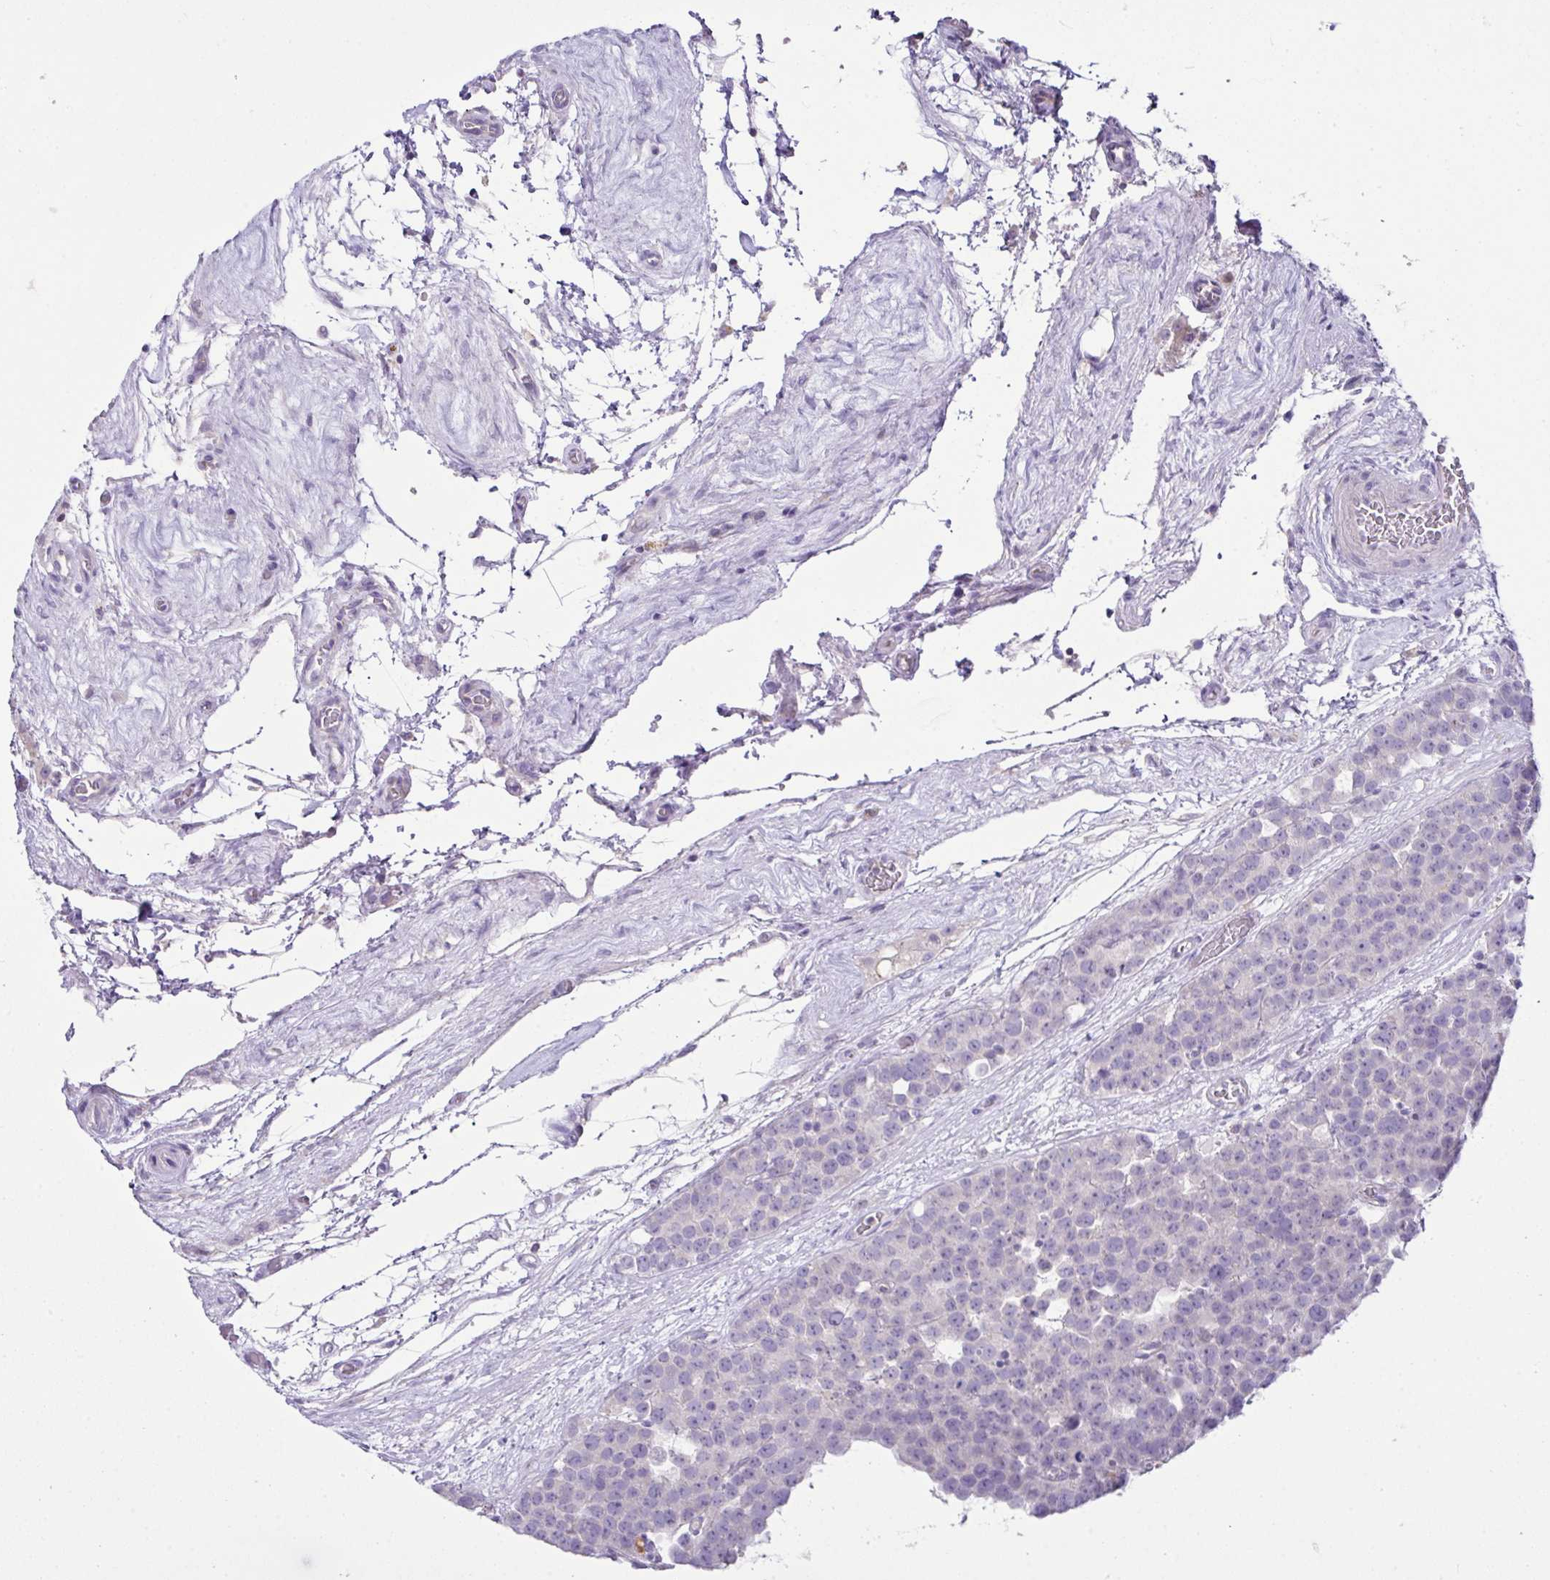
{"staining": {"intensity": "negative", "quantity": "none", "location": "none"}, "tissue": "testis cancer", "cell_type": "Tumor cells", "image_type": "cancer", "snomed": [{"axis": "morphology", "description": "Seminoma, NOS"}, {"axis": "topography", "description": "Testis"}], "caption": "Testis seminoma stained for a protein using immunohistochemistry (IHC) demonstrates no positivity tumor cells.", "gene": "D2HGDH", "patient": {"sex": "male", "age": 71}}